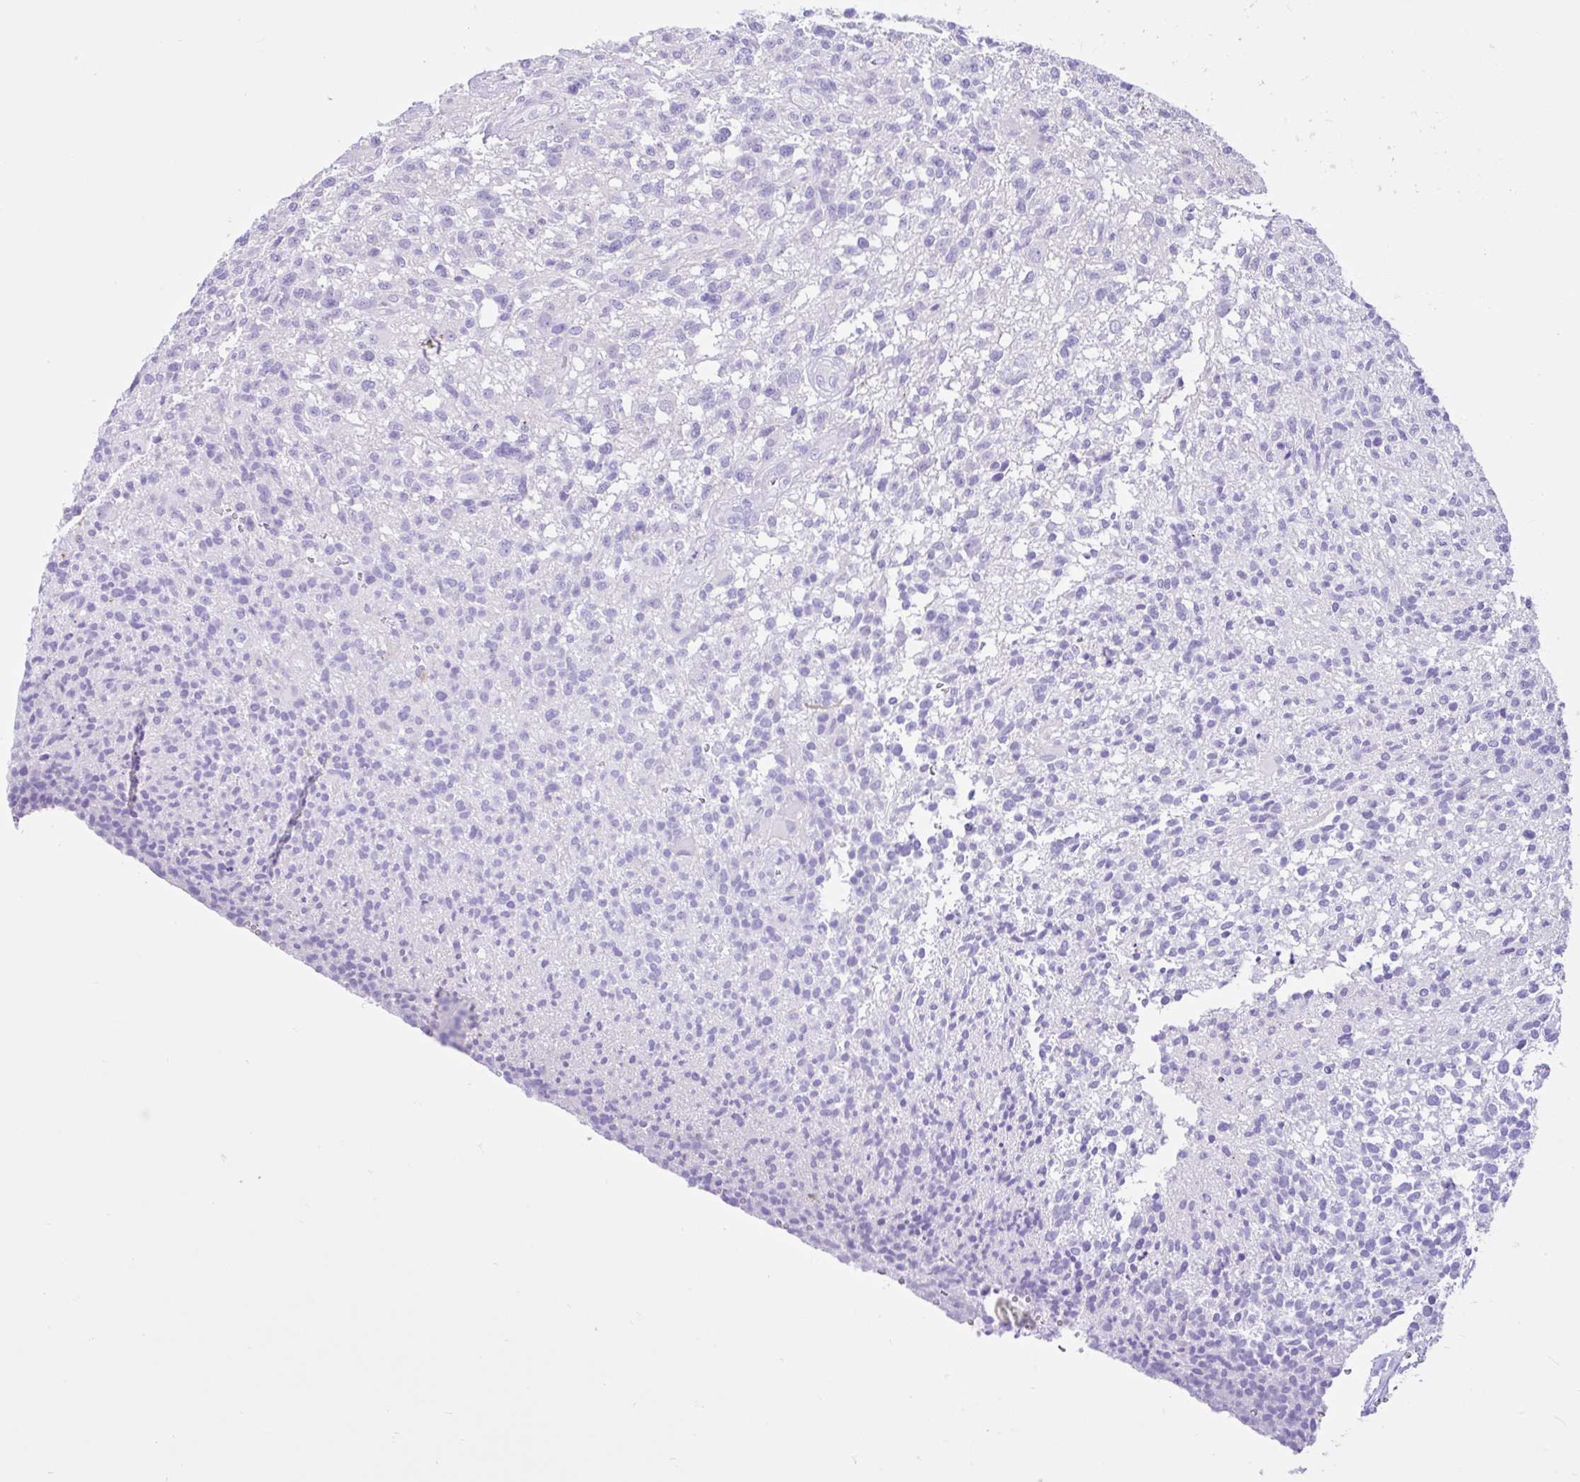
{"staining": {"intensity": "negative", "quantity": "none", "location": "none"}, "tissue": "glioma", "cell_type": "Tumor cells", "image_type": "cancer", "snomed": [{"axis": "morphology", "description": "Glioma, malignant, High grade"}, {"axis": "topography", "description": "Brain"}], "caption": "An image of human malignant glioma (high-grade) is negative for staining in tumor cells. The staining was performed using DAB (3,3'-diaminobenzidine) to visualize the protein expression in brown, while the nuclei were stained in blue with hematoxylin (Magnification: 20x).", "gene": "CYP19A1", "patient": {"sex": "male", "age": 56}}